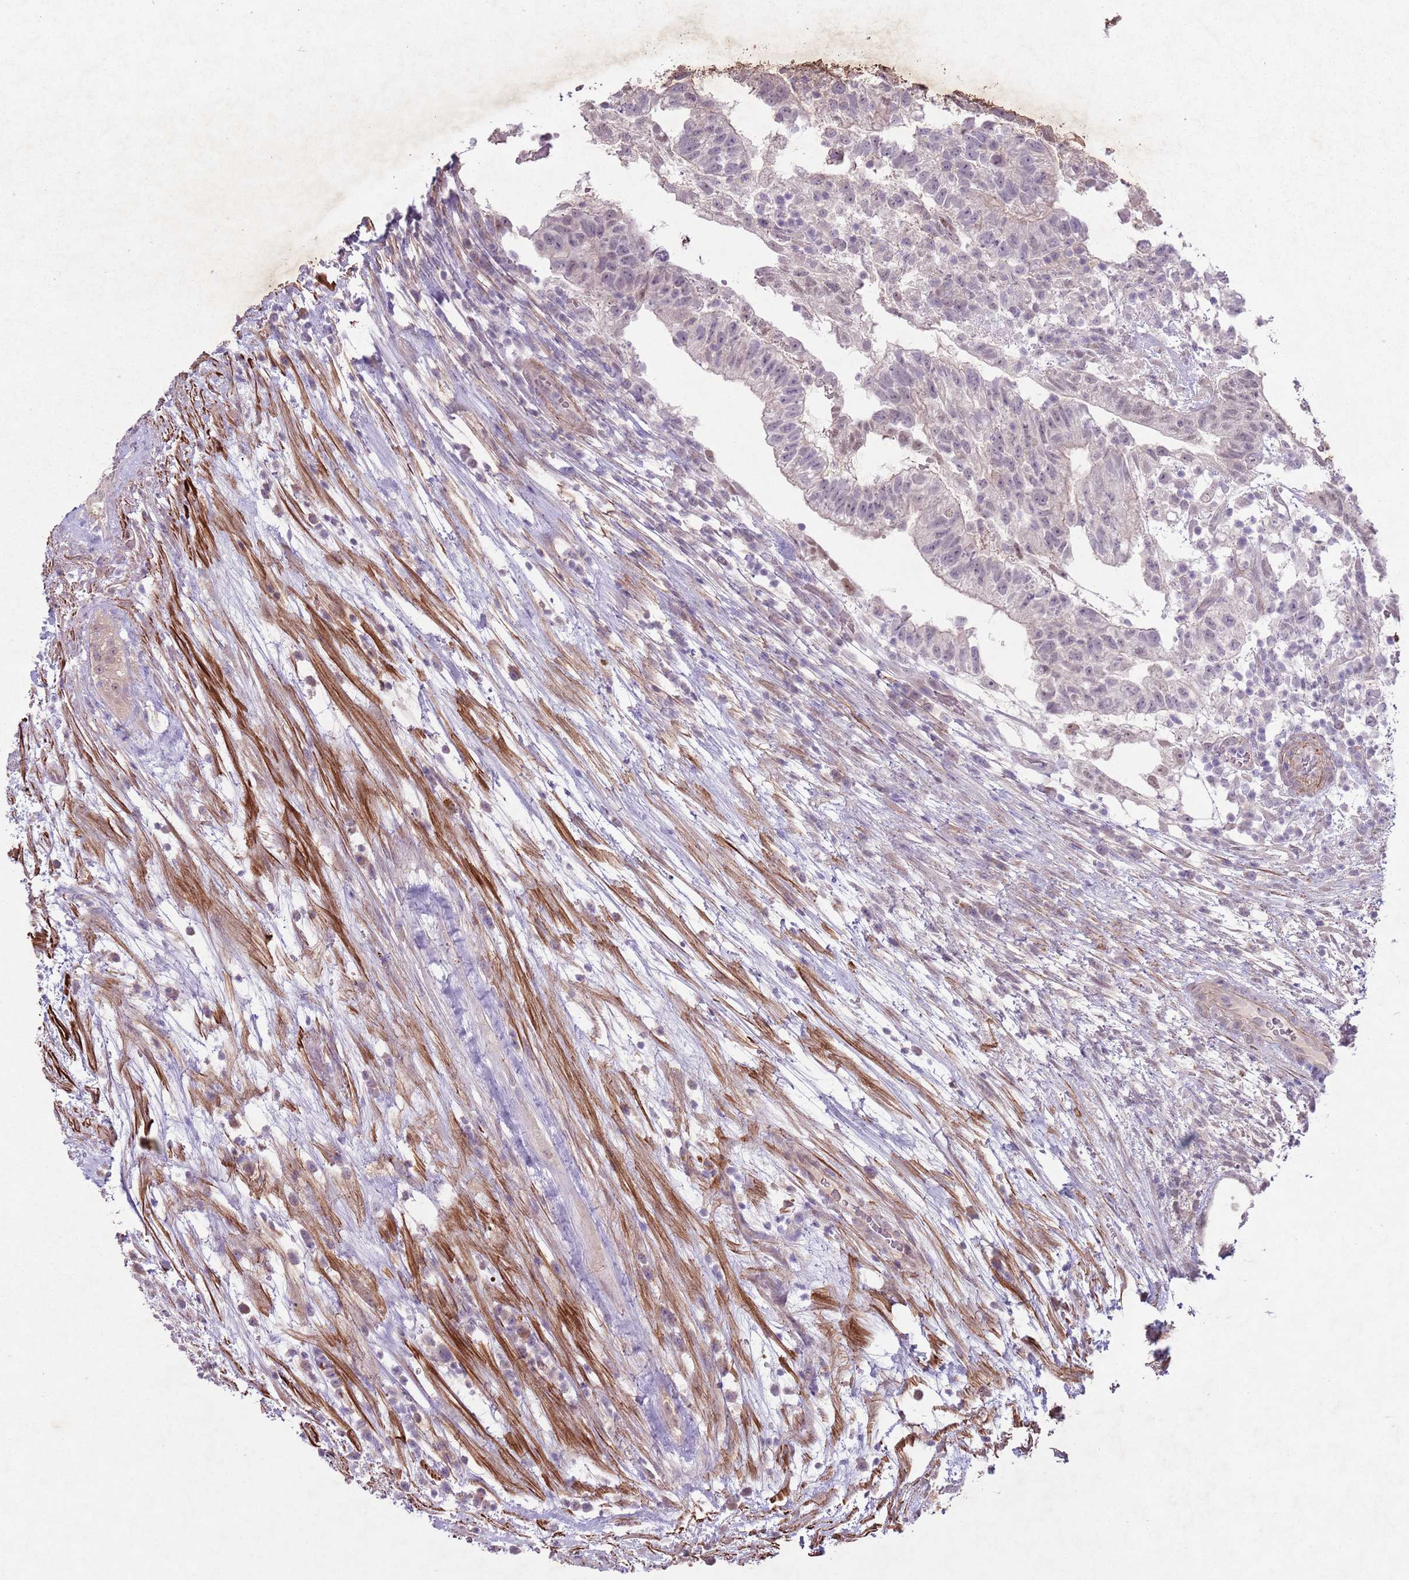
{"staining": {"intensity": "weak", "quantity": "25%-75%", "location": "nuclear"}, "tissue": "testis cancer", "cell_type": "Tumor cells", "image_type": "cancer", "snomed": [{"axis": "morphology", "description": "Normal tissue, NOS"}, {"axis": "morphology", "description": "Carcinoma, Embryonal, NOS"}, {"axis": "topography", "description": "Testis"}], "caption": "A high-resolution photomicrograph shows immunohistochemistry staining of embryonal carcinoma (testis), which demonstrates weak nuclear staining in approximately 25%-75% of tumor cells. The protein is shown in brown color, while the nuclei are stained blue.", "gene": "CCNI", "patient": {"sex": "male", "age": 32}}